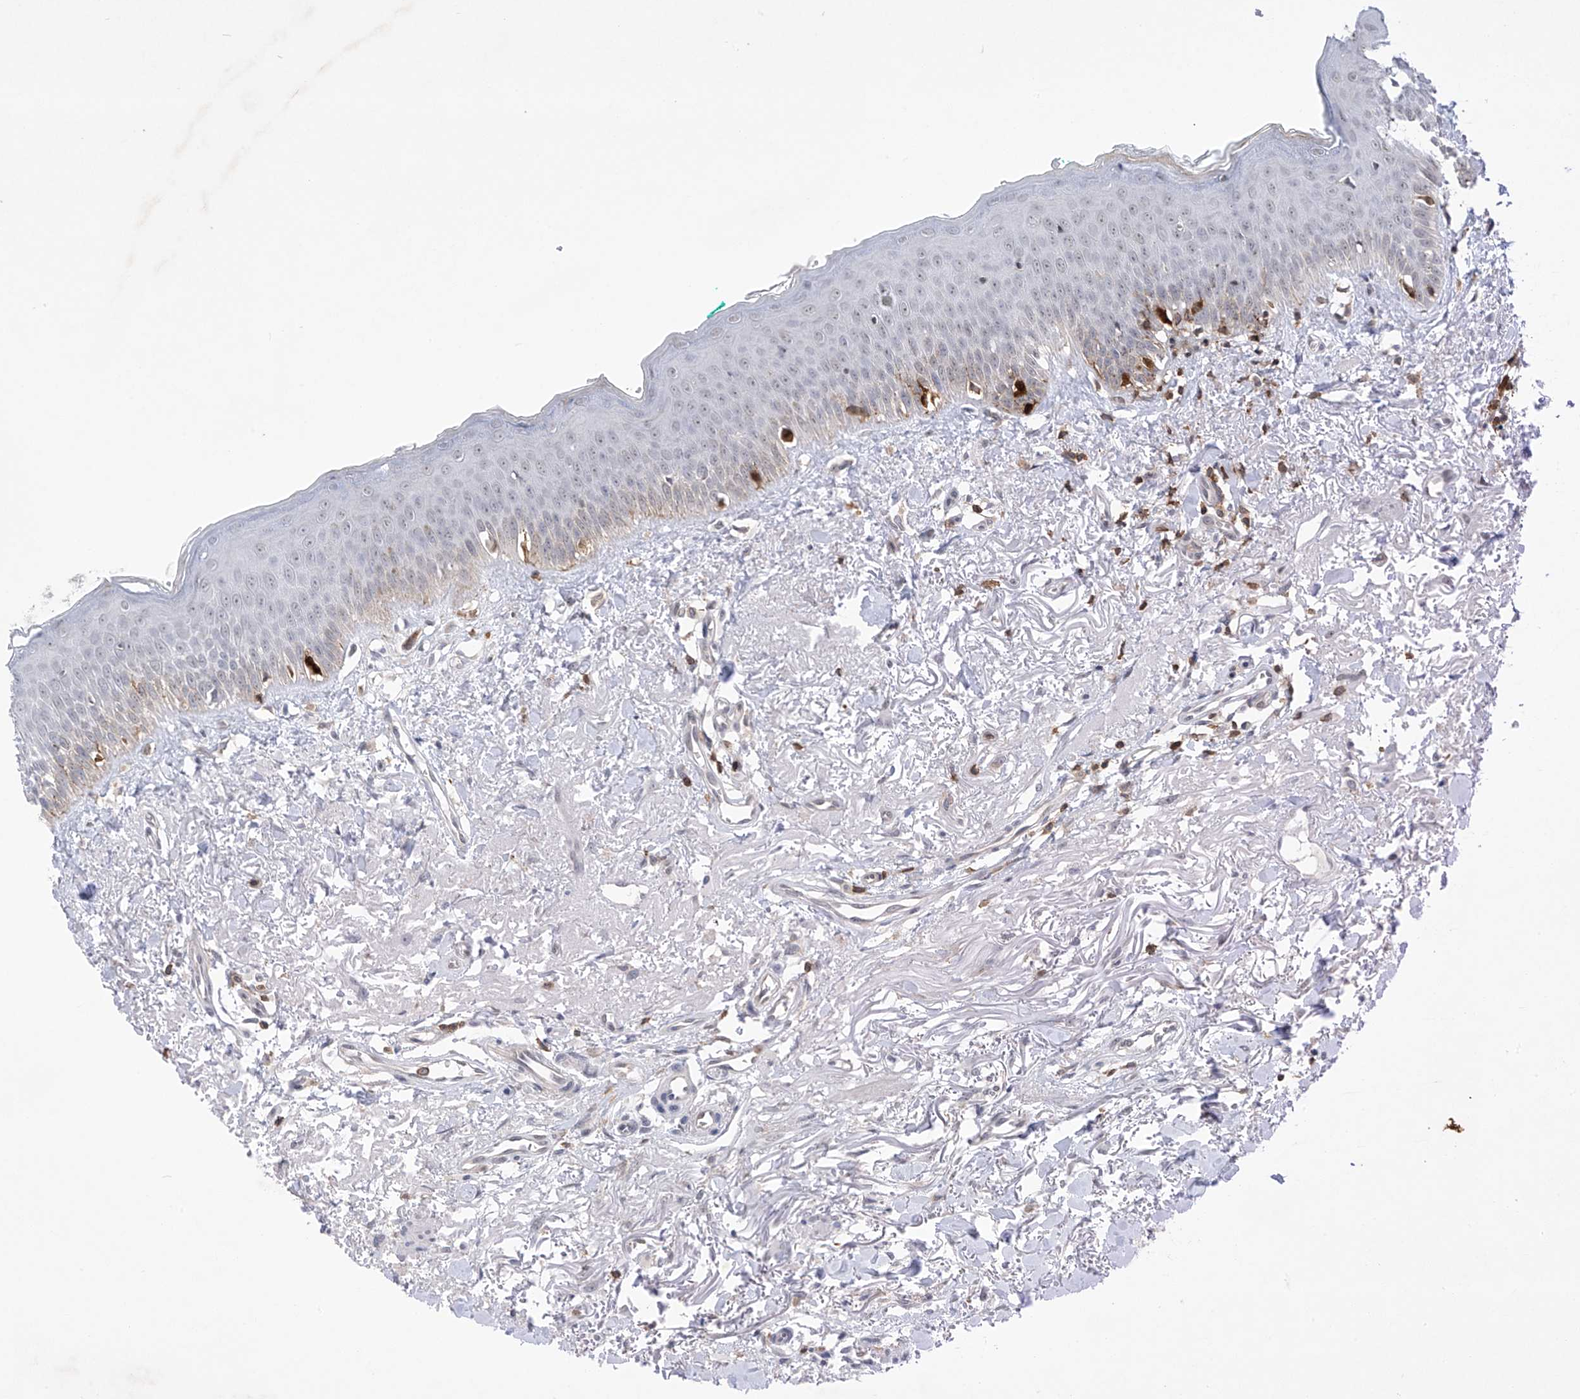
{"staining": {"intensity": "weak", "quantity": "<25%", "location": "nuclear"}, "tissue": "oral mucosa", "cell_type": "Squamous epithelial cells", "image_type": "normal", "snomed": [{"axis": "morphology", "description": "Normal tissue, NOS"}, {"axis": "topography", "description": "Oral tissue"}], "caption": "Immunohistochemistry micrograph of unremarkable oral mucosa stained for a protein (brown), which displays no positivity in squamous epithelial cells.", "gene": "MSL3", "patient": {"sex": "female", "age": 70}}